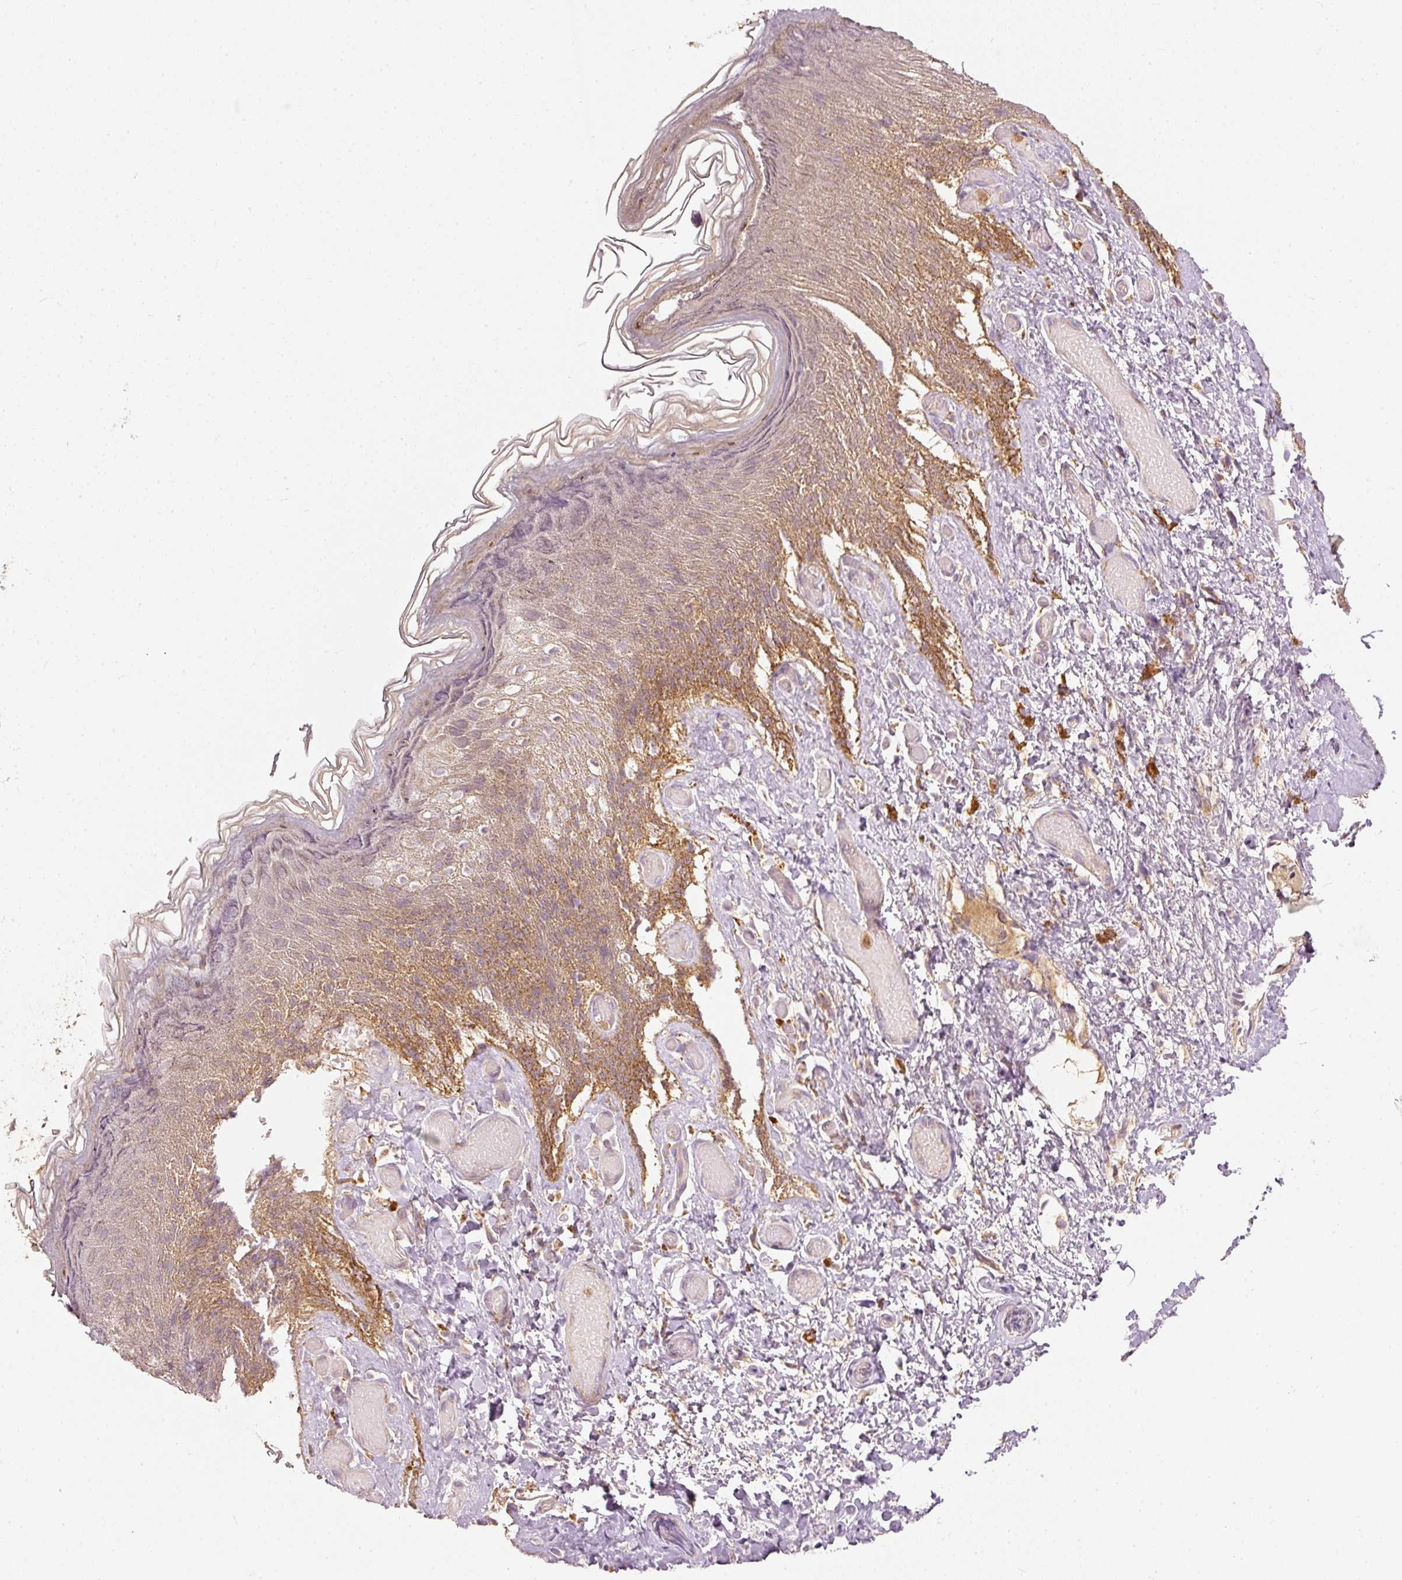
{"staining": {"intensity": "moderate", "quantity": ">75%", "location": "cytoplasmic/membranous"}, "tissue": "skin", "cell_type": "Epidermal cells", "image_type": "normal", "snomed": [{"axis": "morphology", "description": "Normal tissue, NOS"}, {"axis": "topography", "description": "Anal"}], "caption": "Approximately >75% of epidermal cells in normal human skin show moderate cytoplasmic/membranous protein positivity as visualized by brown immunohistochemical staining.", "gene": "PSENEN", "patient": {"sex": "female", "age": 40}}